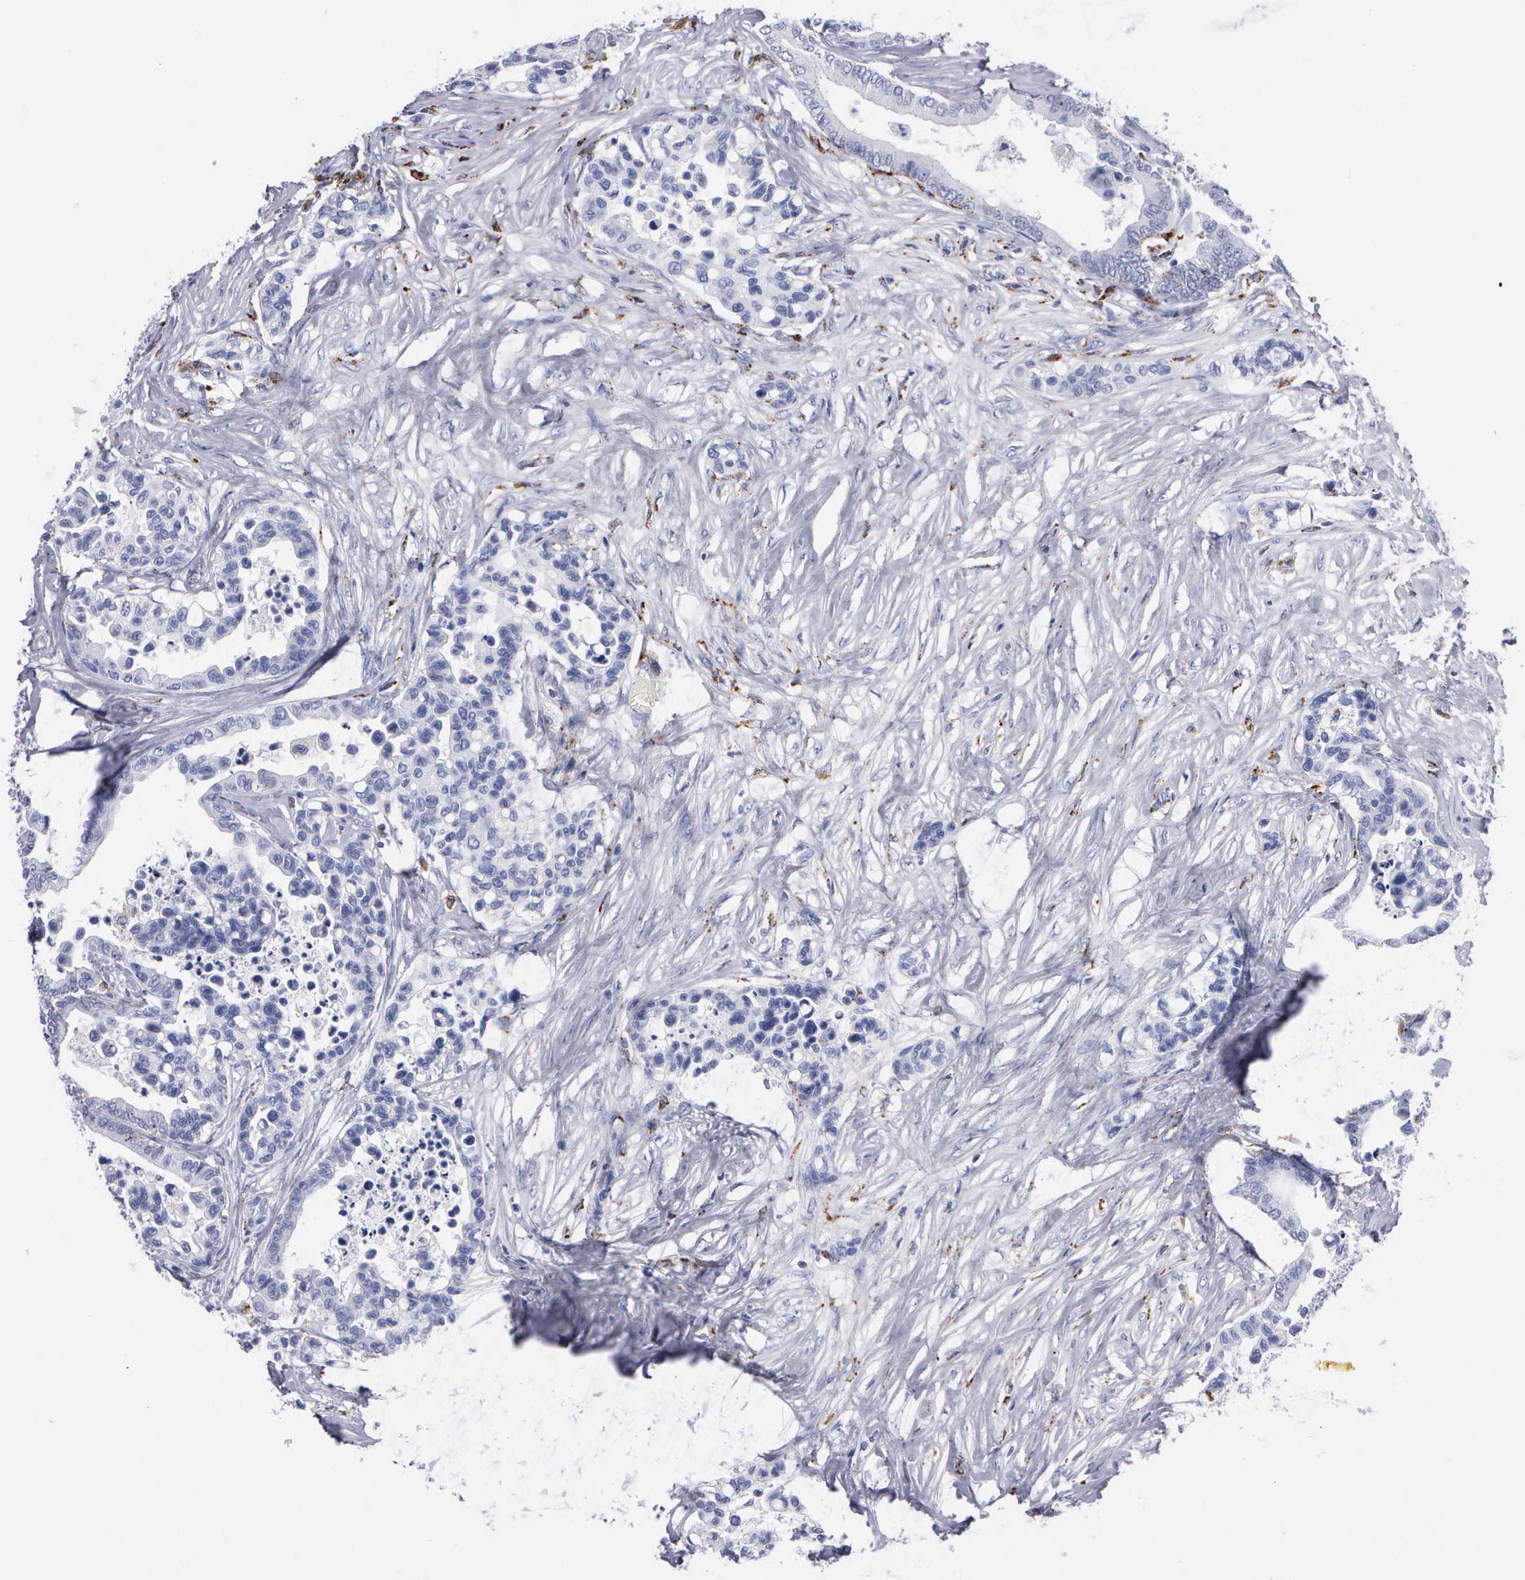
{"staining": {"intensity": "negative", "quantity": "none", "location": "none"}, "tissue": "colorectal cancer", "cell_type": "Tumor cells", "image_type": "cancer", "snomed": [{"axis": "morphology", "description": "Adenocarcinoma, NOS"}, {"axis": "topography", "description": "Colon"}], "caption": "Histopathology image shows no protein positivity in tumor cells of colorectal adenocarcinoma tissue.", "gene": "CTSH", "patient": {"sex": "male", "age": 82}}